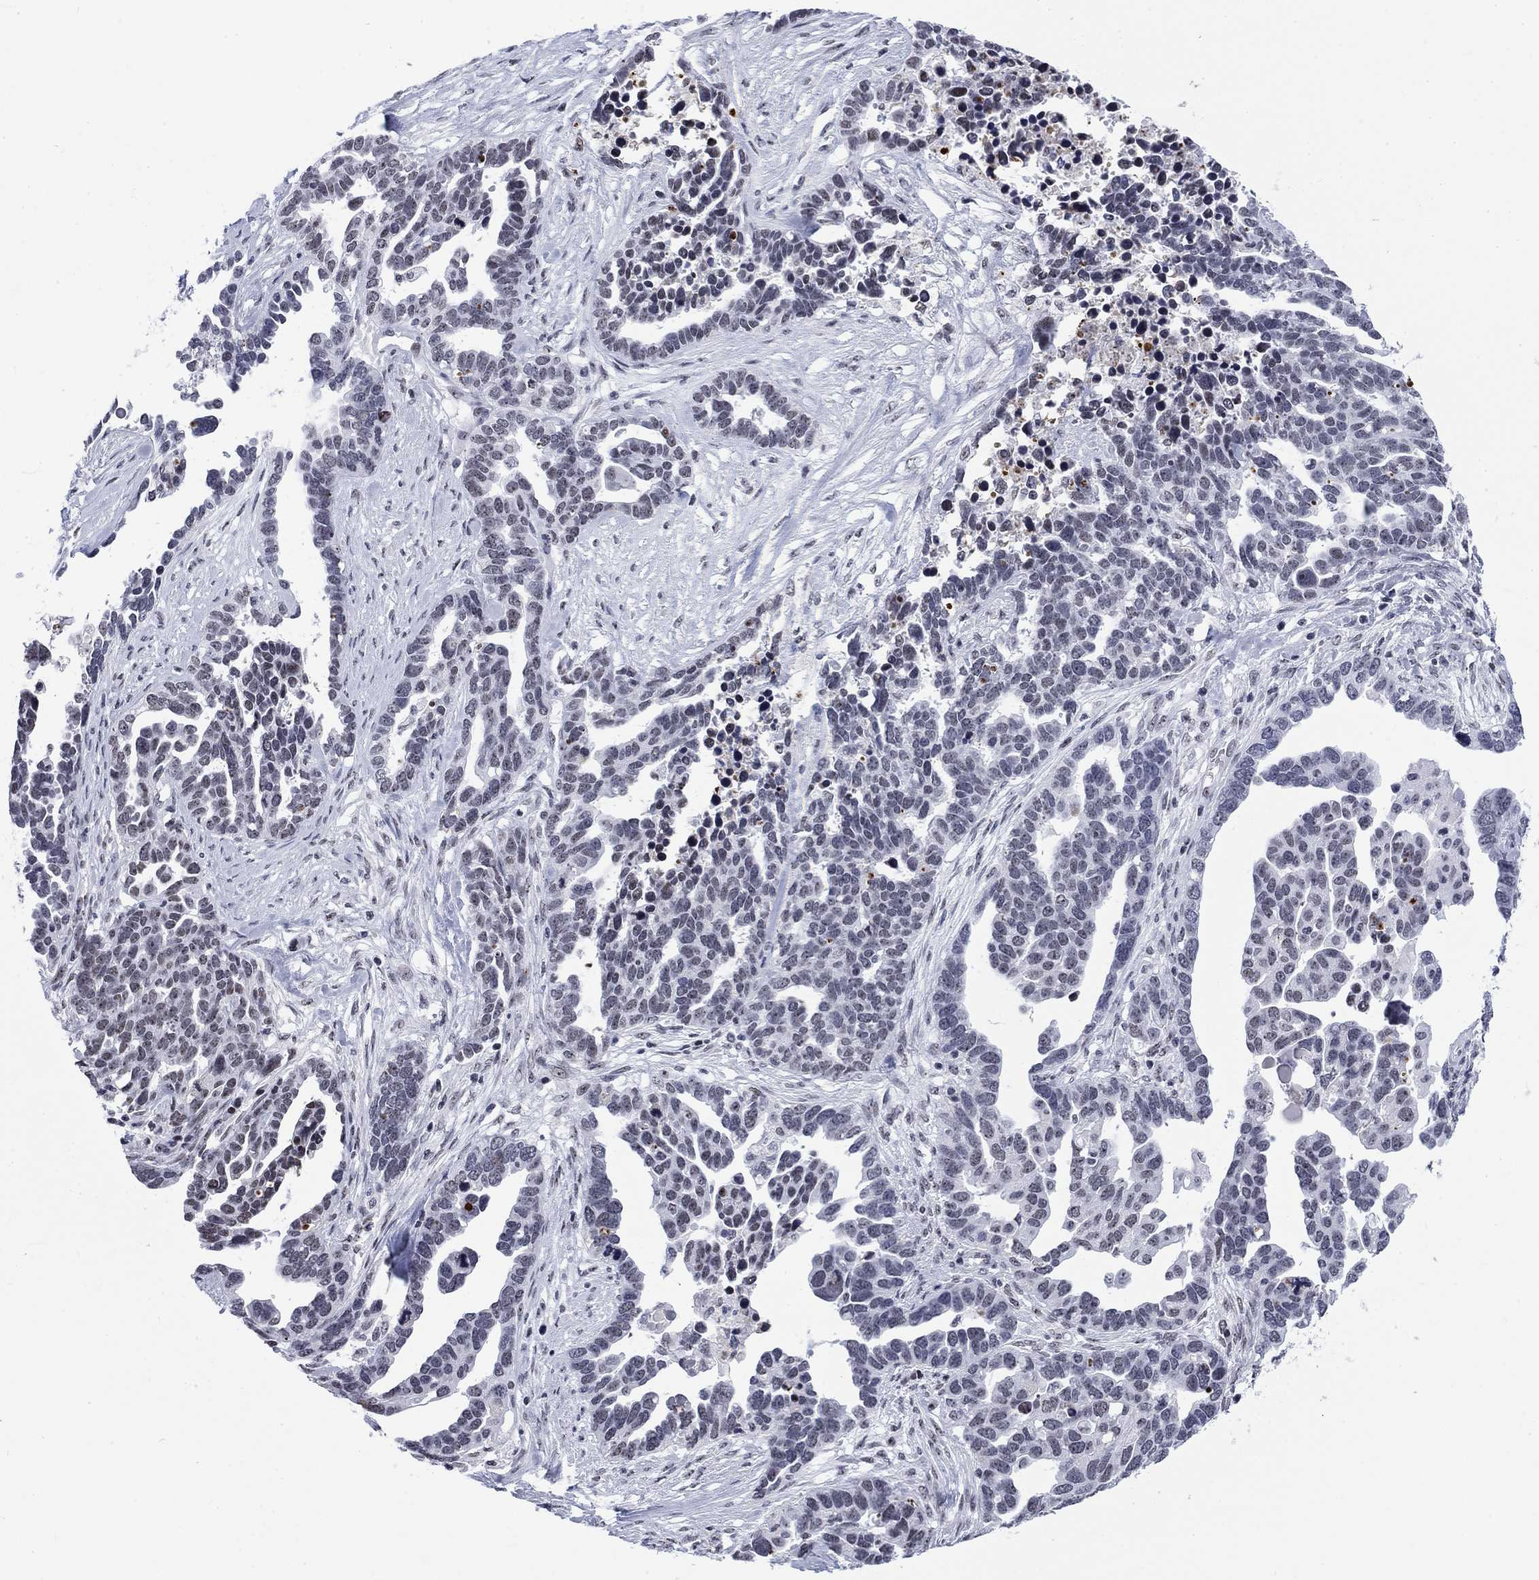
{"staining": {"intensity": "negative", "quantity": "none", "location": "none"}, "tissue": "ovarian cancer", "cell_type": "Tumor cells", "image_type": "cancer", "snomed": [{"axis": "morphology", "description": "Cystadenocarcinoma, serous, NOS"}, {"axis": "topography", "description": "Ovary"}], "caption": "Tumor cells show no significant protein expression in ovarian serous cystadenocarcinoma.", "gene": "CSRNP3", "patient": {"sex": "female", "age": 54}}